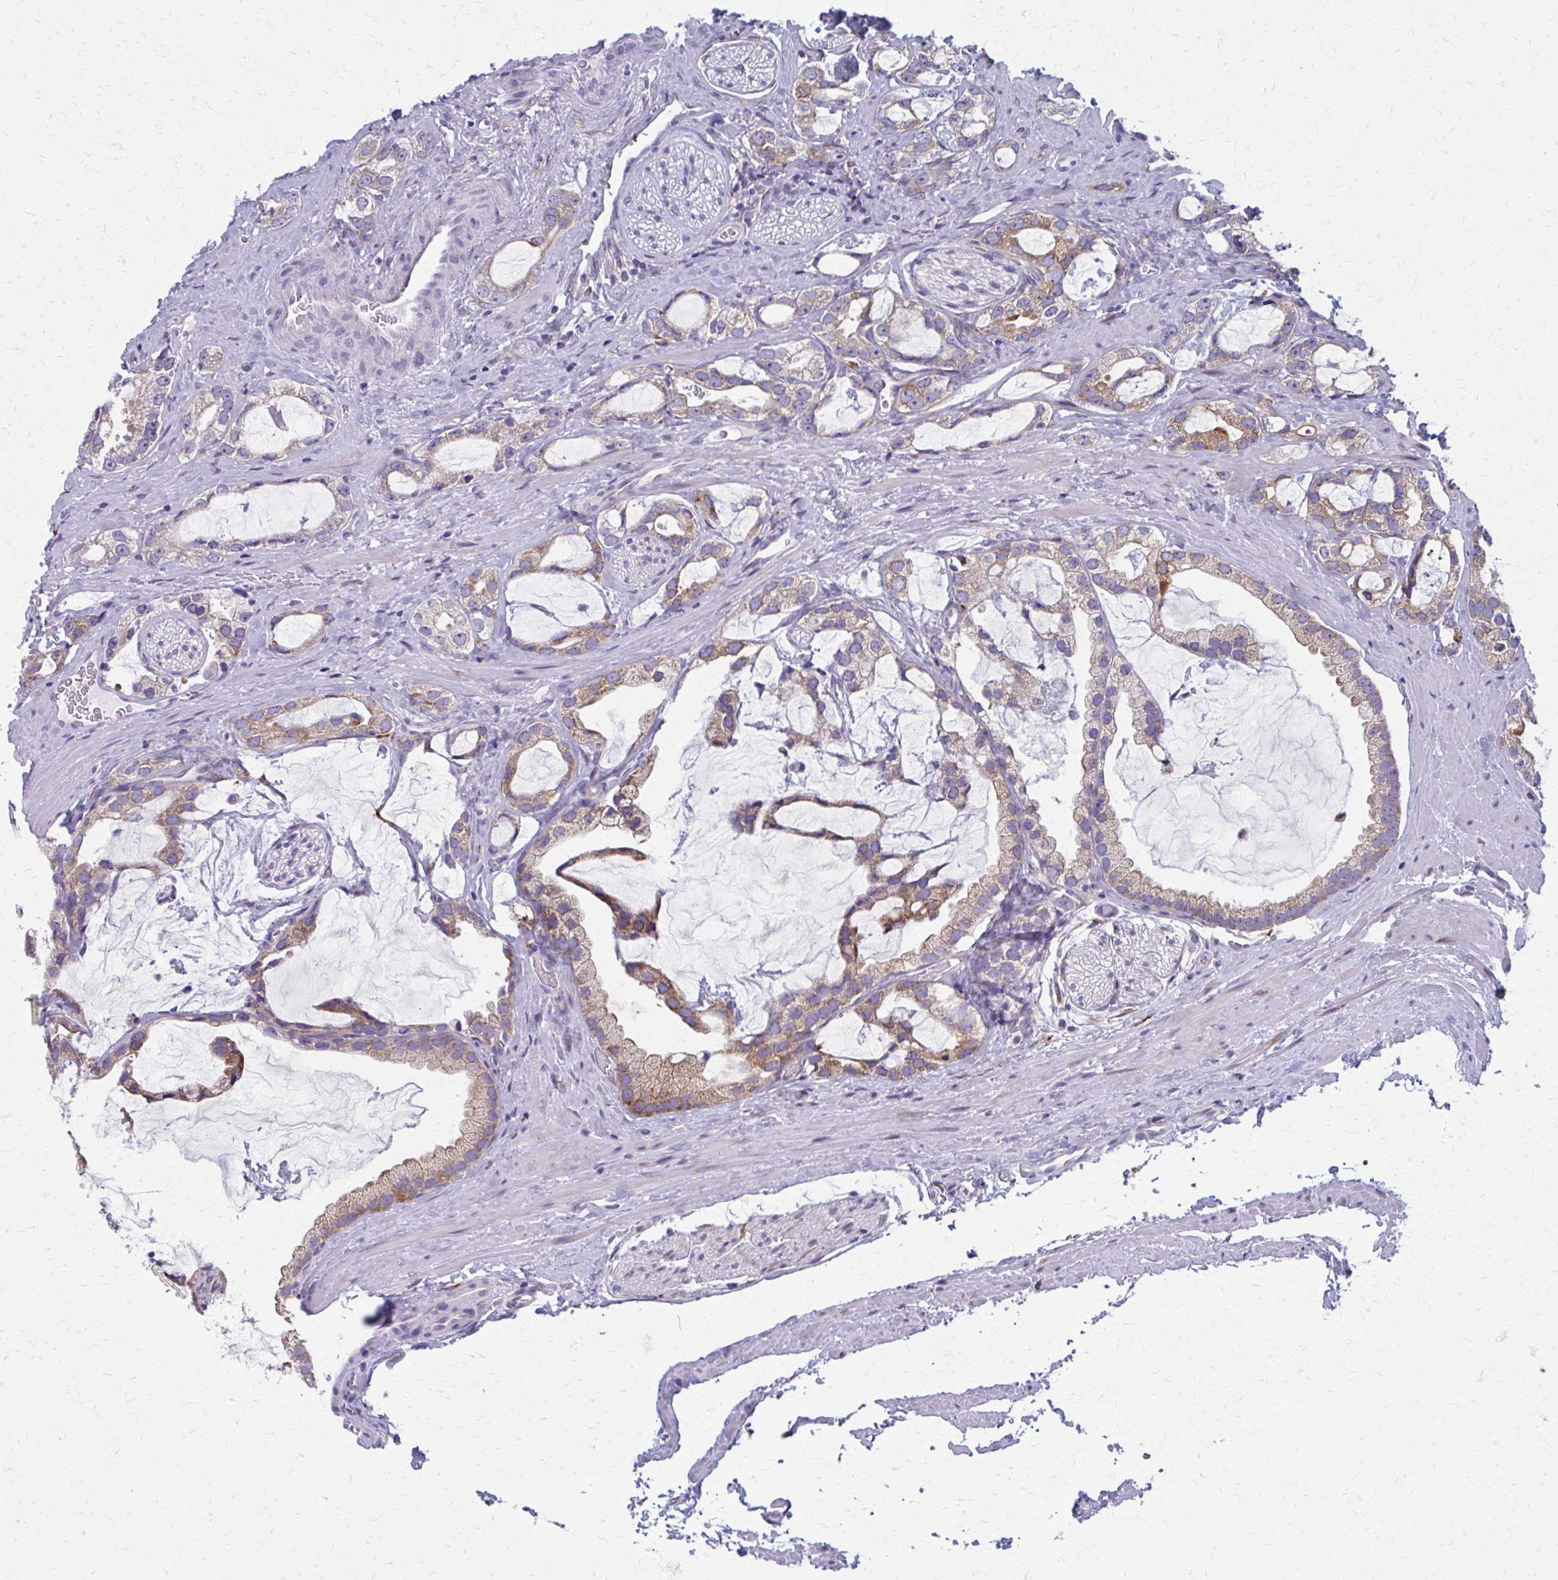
{"staining": {"intensity": "moderate", "quantity": "25%-75%", "location": "cytoplasmic/membranous"}, "tissue": "prostate cancer", "cell_type": "Tumor cells", "image_type": "cancer", "snomed": [{"axis": "morphology", "description": "Adenocarcinoma, Medium grade"}, {"axis": "topography", "description": "Prostate"}], "caption": "This image reveals adenocarcinoma (medium-grade) (prostate) stained with immunohistochemistry (IHC) to label a protein in brown. The cytoplasmic/membranous of tumor cells show moderate positivity for the protein. Nuclei are counter-stained blue.", "gene": "SPATS2L", "patient": {"sex": "male", "age": 57}}